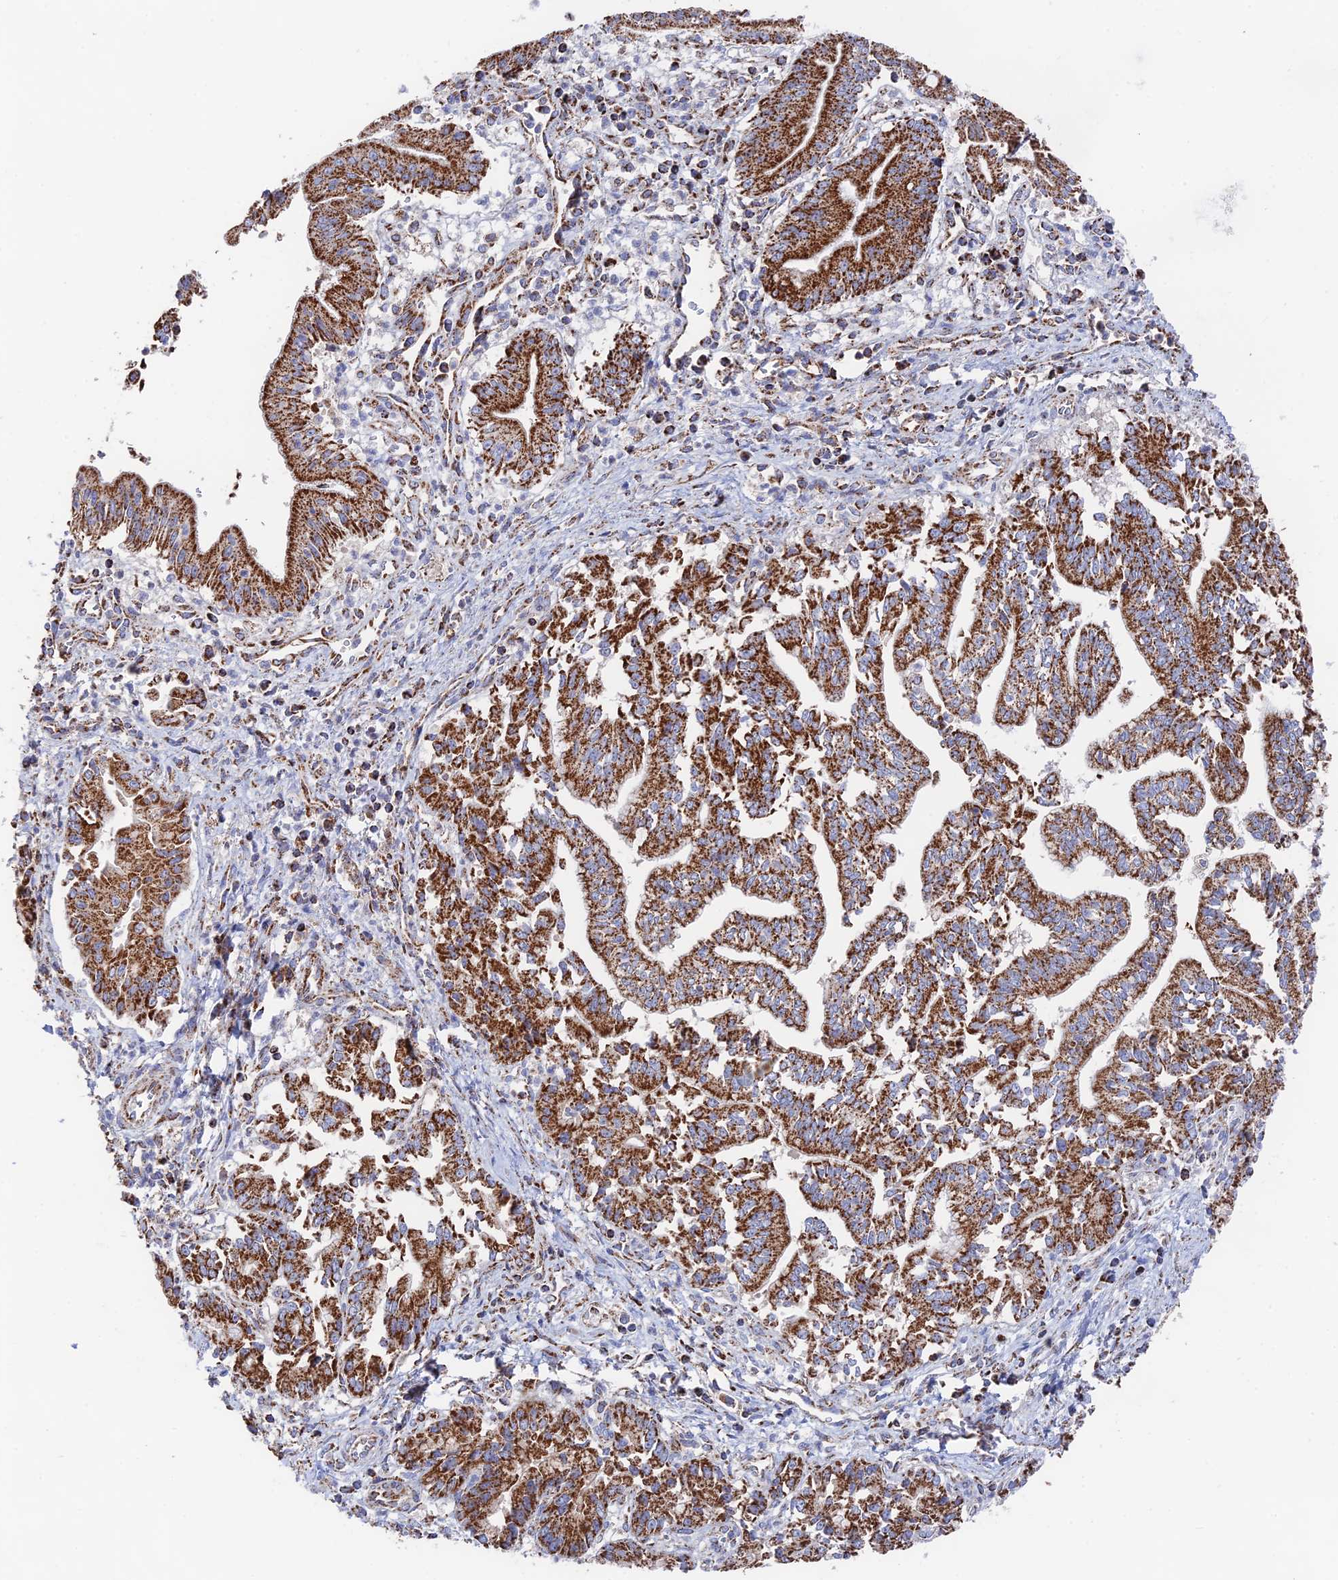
{"staining": {"intensity": "strong", "quantity": ">75%", "location": "cytoplasmic/membranous"}, "tissue": "pancreatic cancer", "cell_type": "Tumor cells", "image_type": "cancer", "snomed": [{"axis": "morphology", "description": "Adenocarcinoma, NOS"}, {"axis": "topography", "description": "Pancreas"}], "caption": "IHC (DAB) staining of human adenocarcinoma (pancreatic) exhibits strong cytoplasmic/membranous protein staining in approximately >75% of tumor cells. (brown staining indicates protein expression, while blue staining denotes nuclei).", "gene": "HAUS8", "patient": {"sex": "male", "age": 78}}